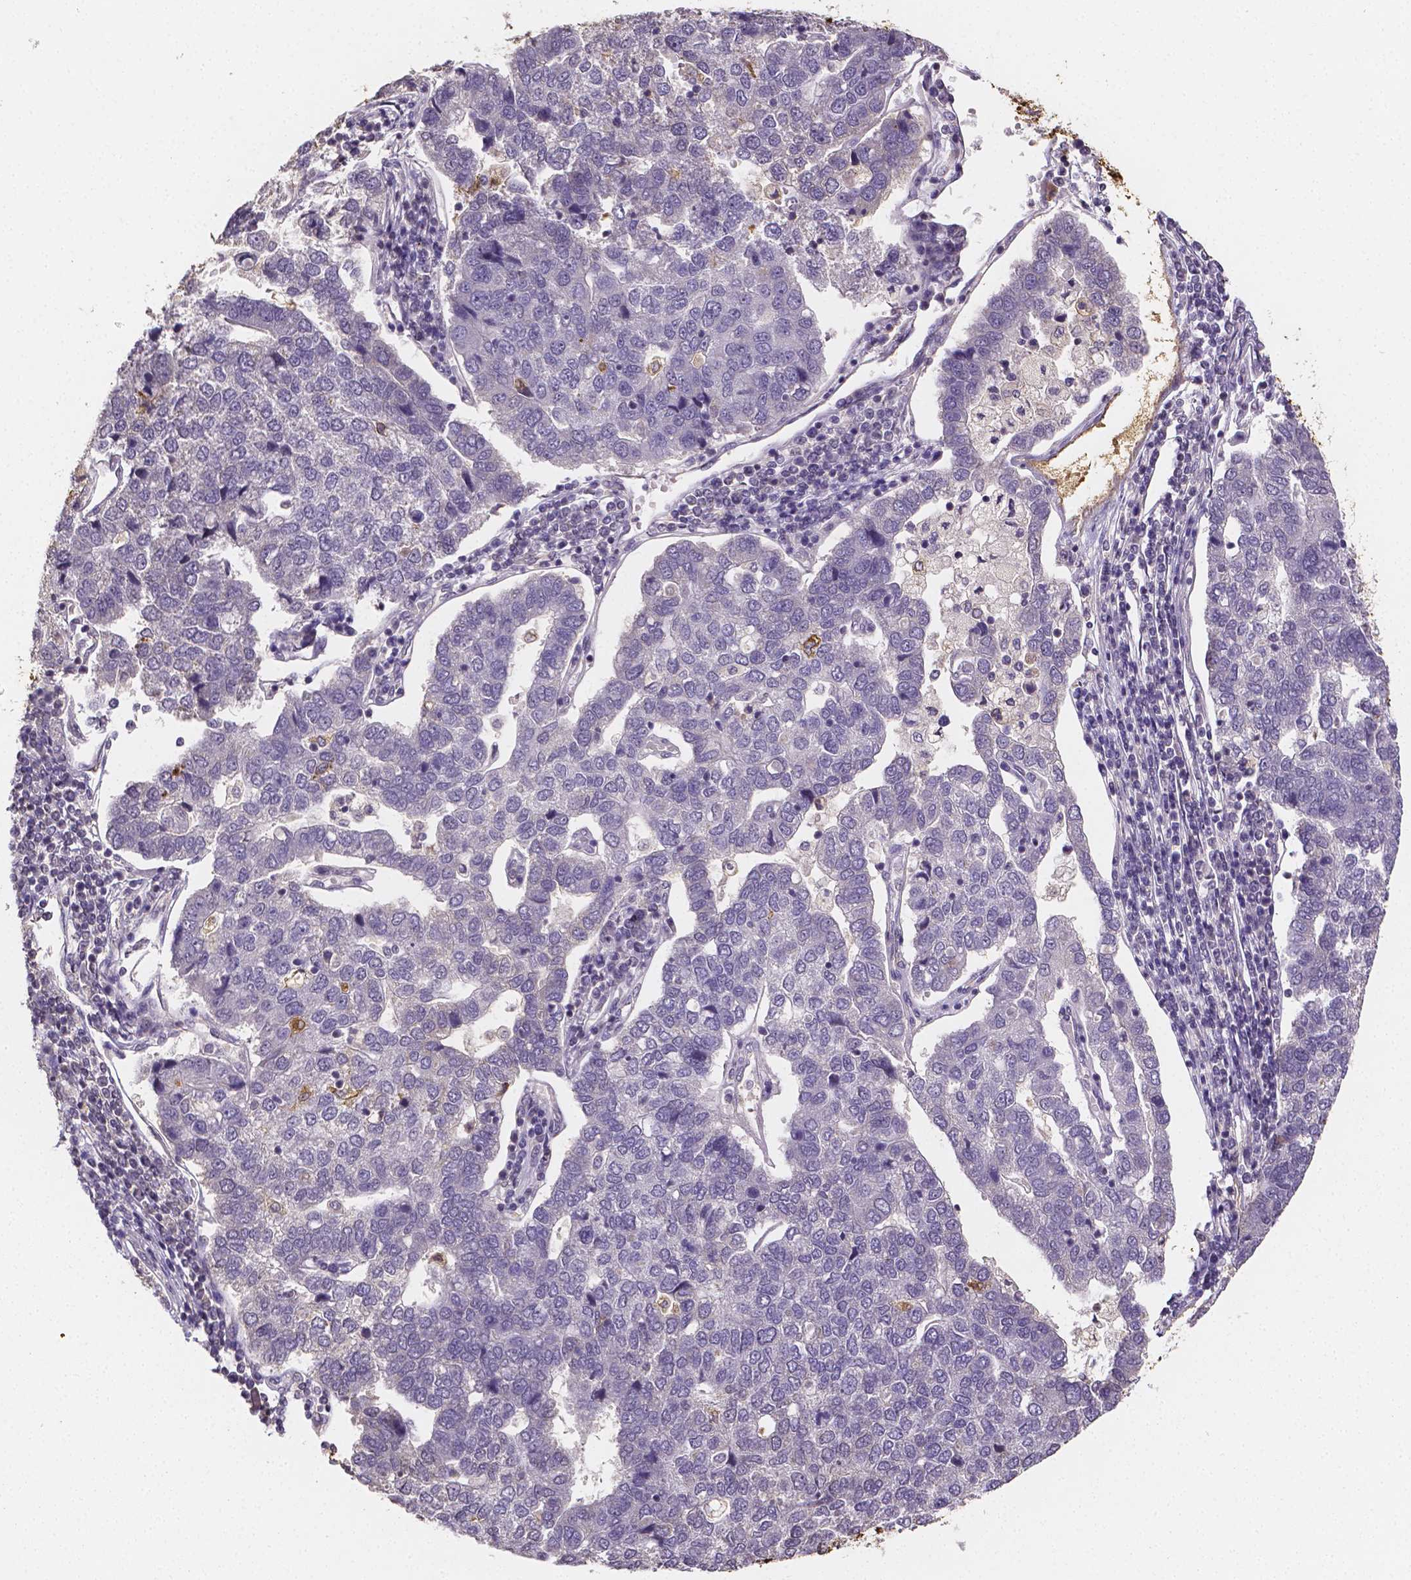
{"staining": {"intensity": "negative", "quantity": "none", "location": "none"}, "tissue": "pancreatic cancer", "cell_type": "Tumor cells", "image_type": "cancer", "snomed": [{"axis": "morphology", "description": "Adenocarcinoma, NOS"}, {"axis": "topography", "description": "Pancreas"}], "caption": "Photomicrograph shows no significant protein staining in tumor cells of adenocarcinoma (pancreatic). (DAB immunohistochemistry visualized using brightfield microscopy, high magnification).", "gene": "NRGN", "patient": {"sex": "female", "age": 61}}